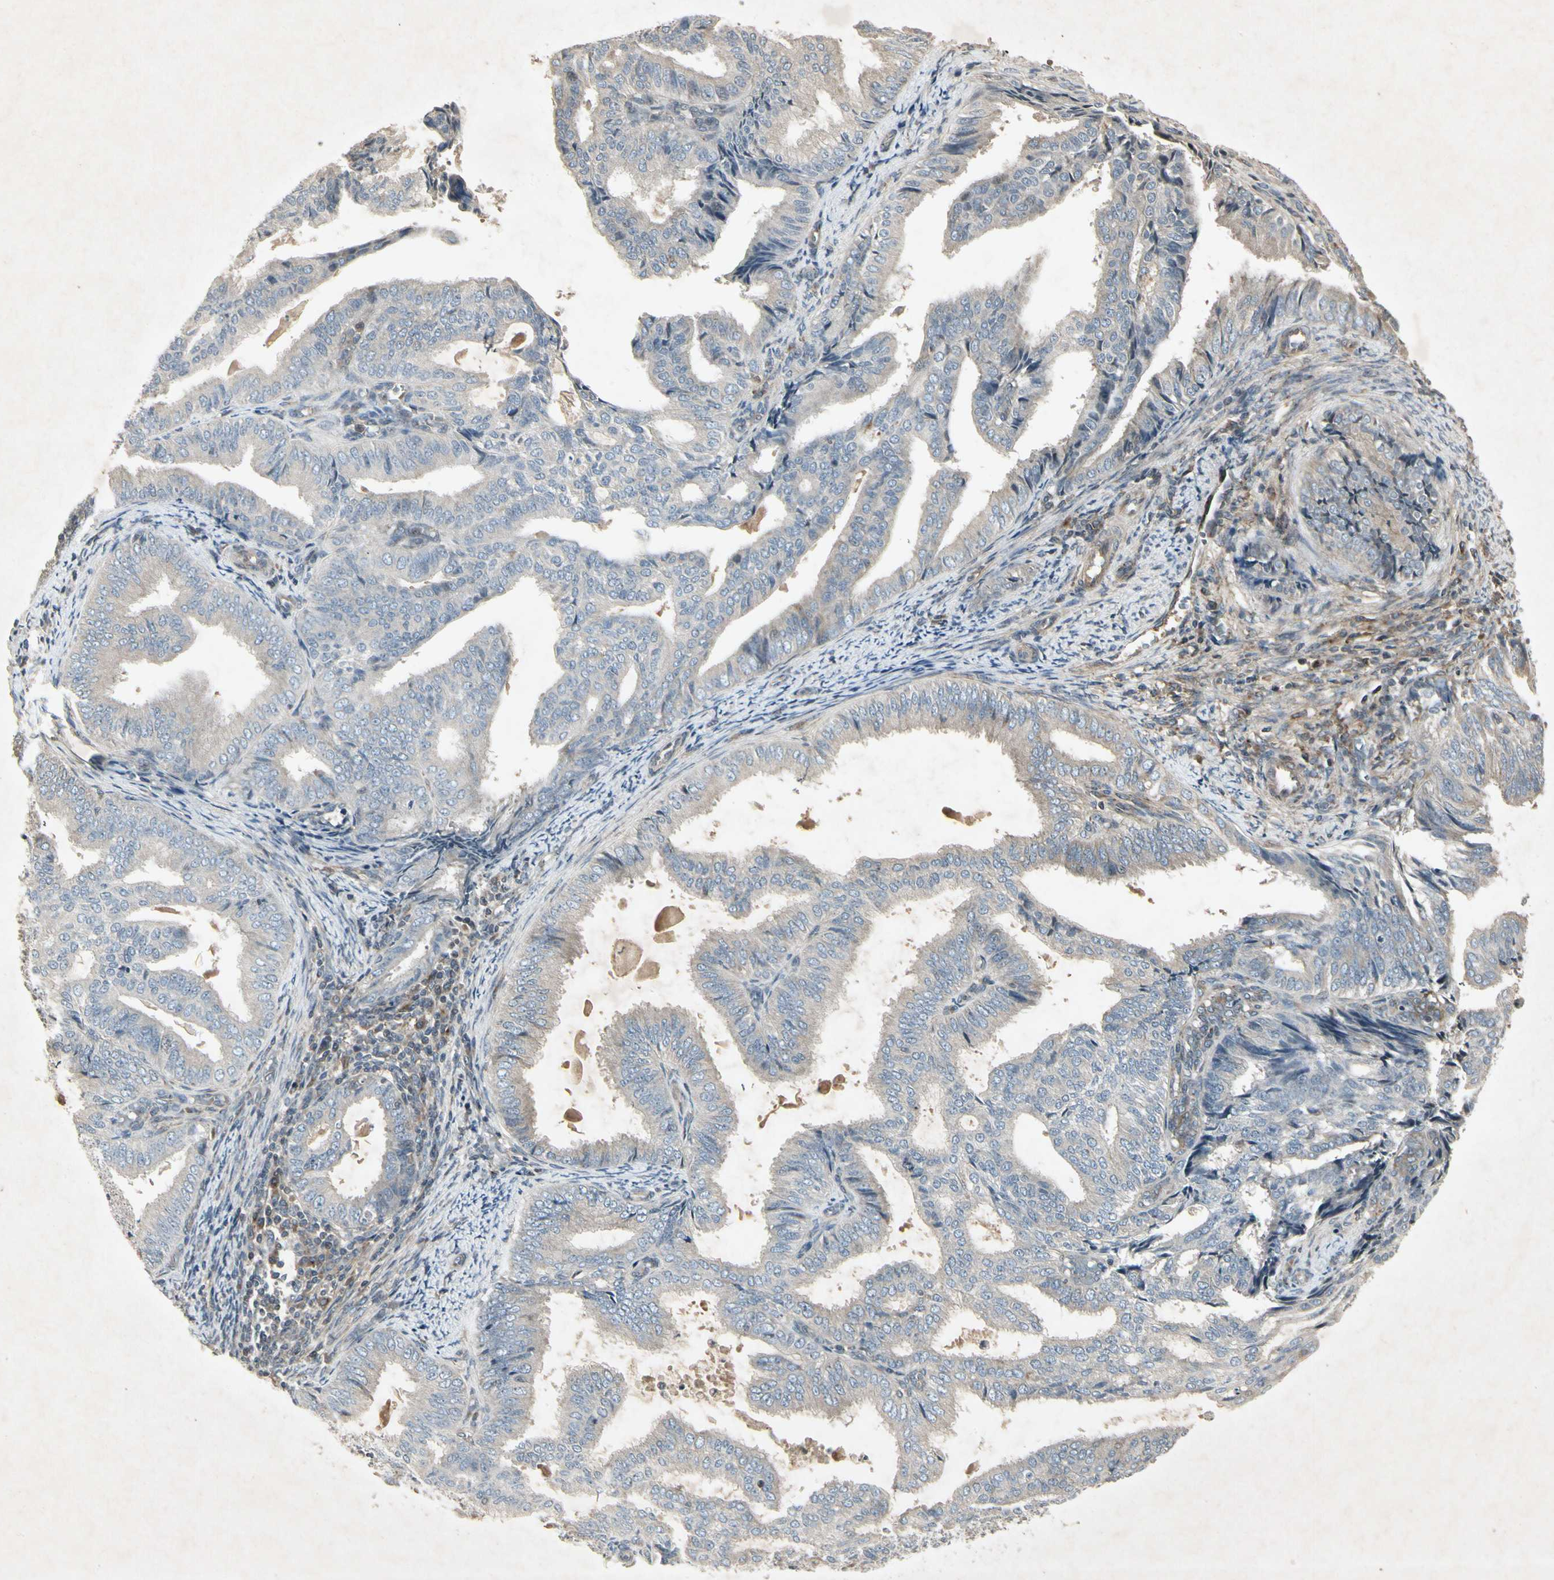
{"staining": {"intensity": "weak", "quantity": "25%-75%", "location": "cytoplasmic/membranous"}, "tissue": "endometrial cancer", "cell_type": "Tumor cells", "image_type": "cancer", "snomed": [{"axis": "morphology", "description": "Adenocarcinoma, NOS"}, {"axis": "topography", "description": "Endometrium"}], "caption": "Protein staining demonstrates weak cytoplasmic/membranous expression in approximately 25%-75% of tumor cells in endometrial adenocarcinoma.", "gene": "TEK", "patient": {"sex": "female", "age": 58}}